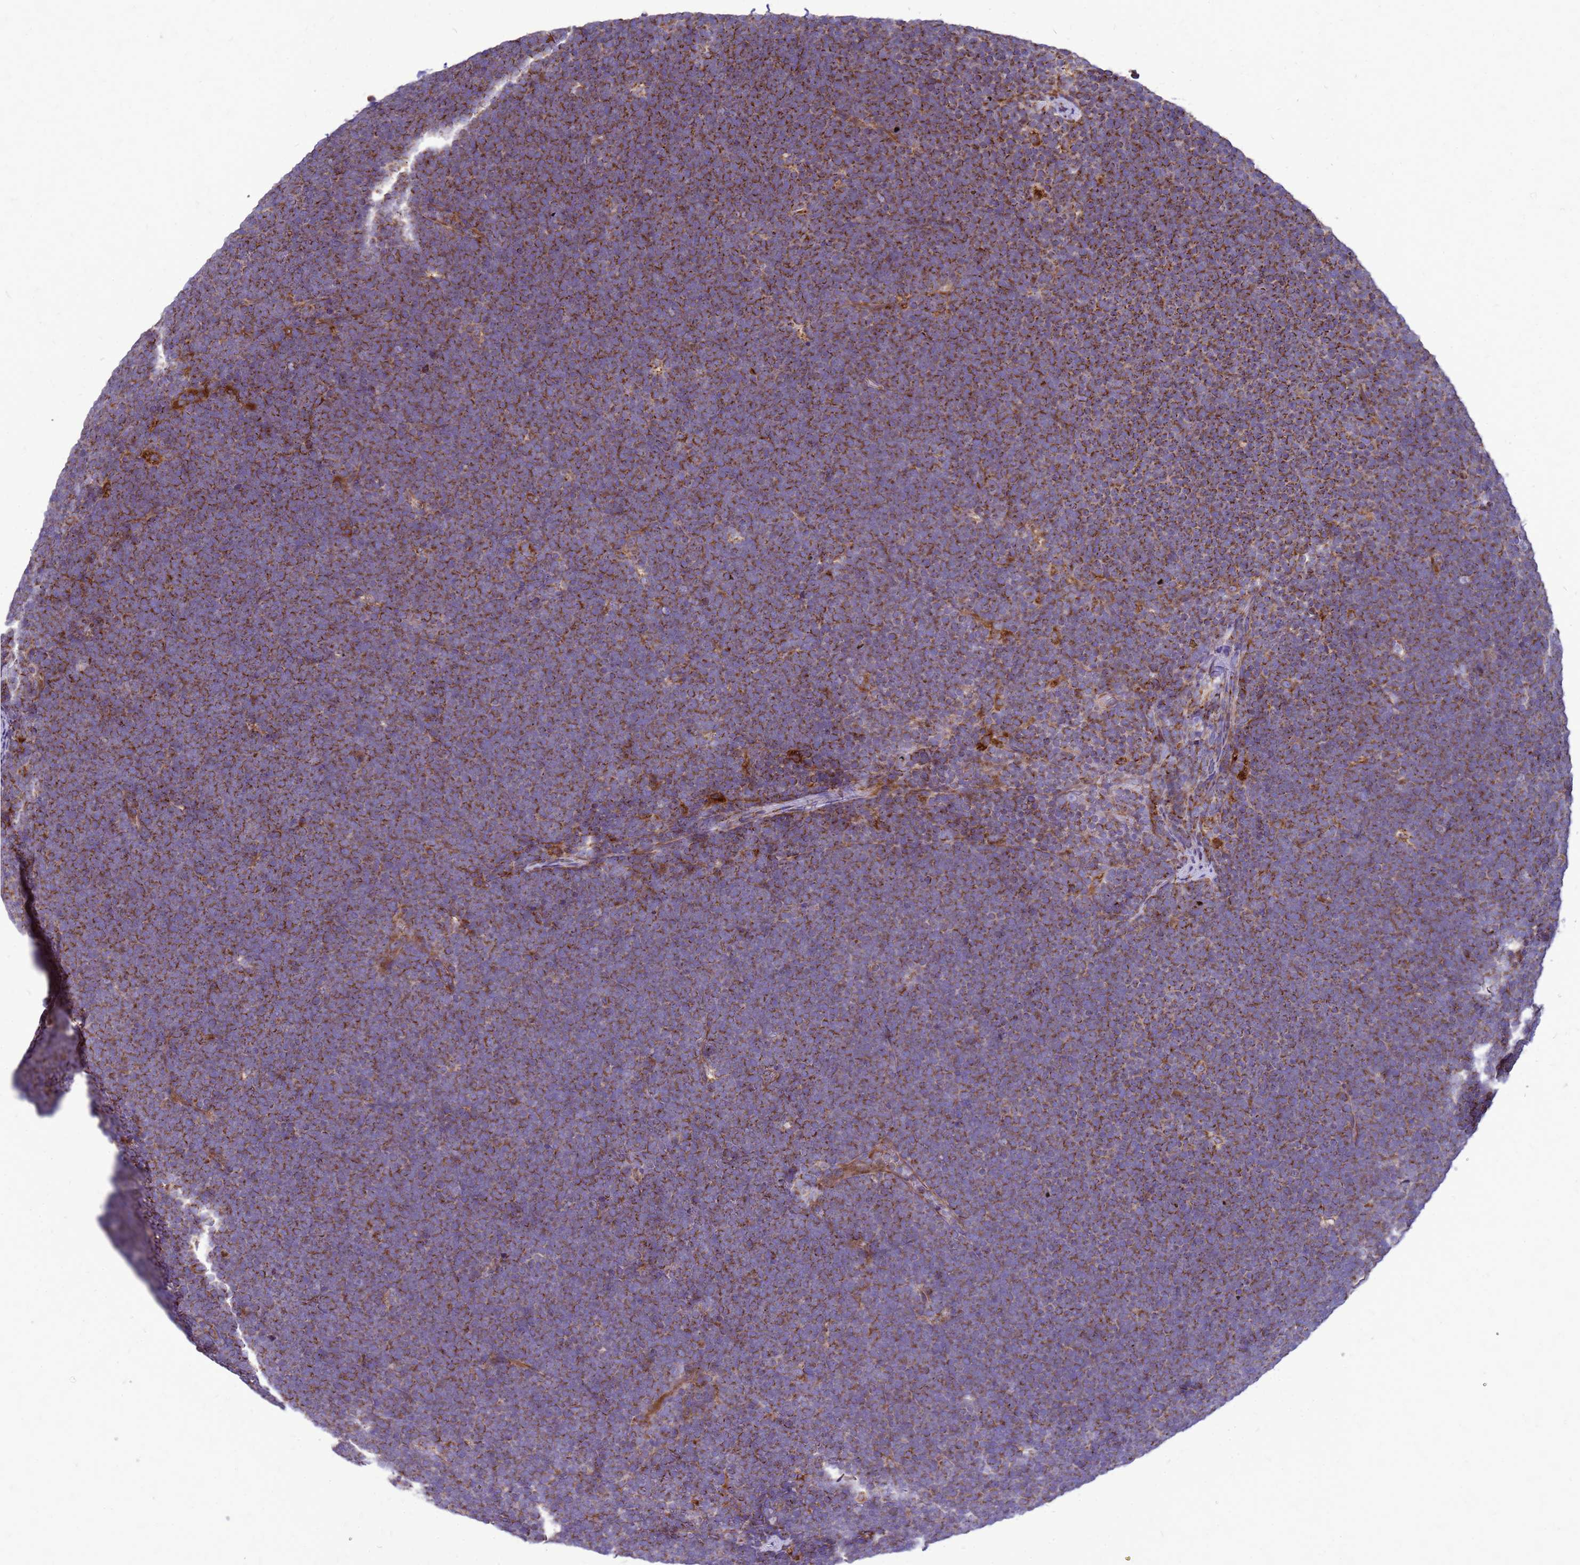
{"staining": {"intensity": "moderate", "quantity": "25%-75%", "location": "cytoplasmic/membranous"}, "tissue": "lymphoma", "cell_type": "Tumor cells", "image_type": "cancer", "snomed": [{"axis": "morphology", "description": "Malignant lymphoma, non-Hodgkin's type, High grade"}, {"axis": "topography", "description": "Lymph node"}], "caption": "Lymphoma stained with a protein marker displays moderate staining in tumor cells.", "gene": "FSTL4", "patient": {"sex": "male", "age": 13}}